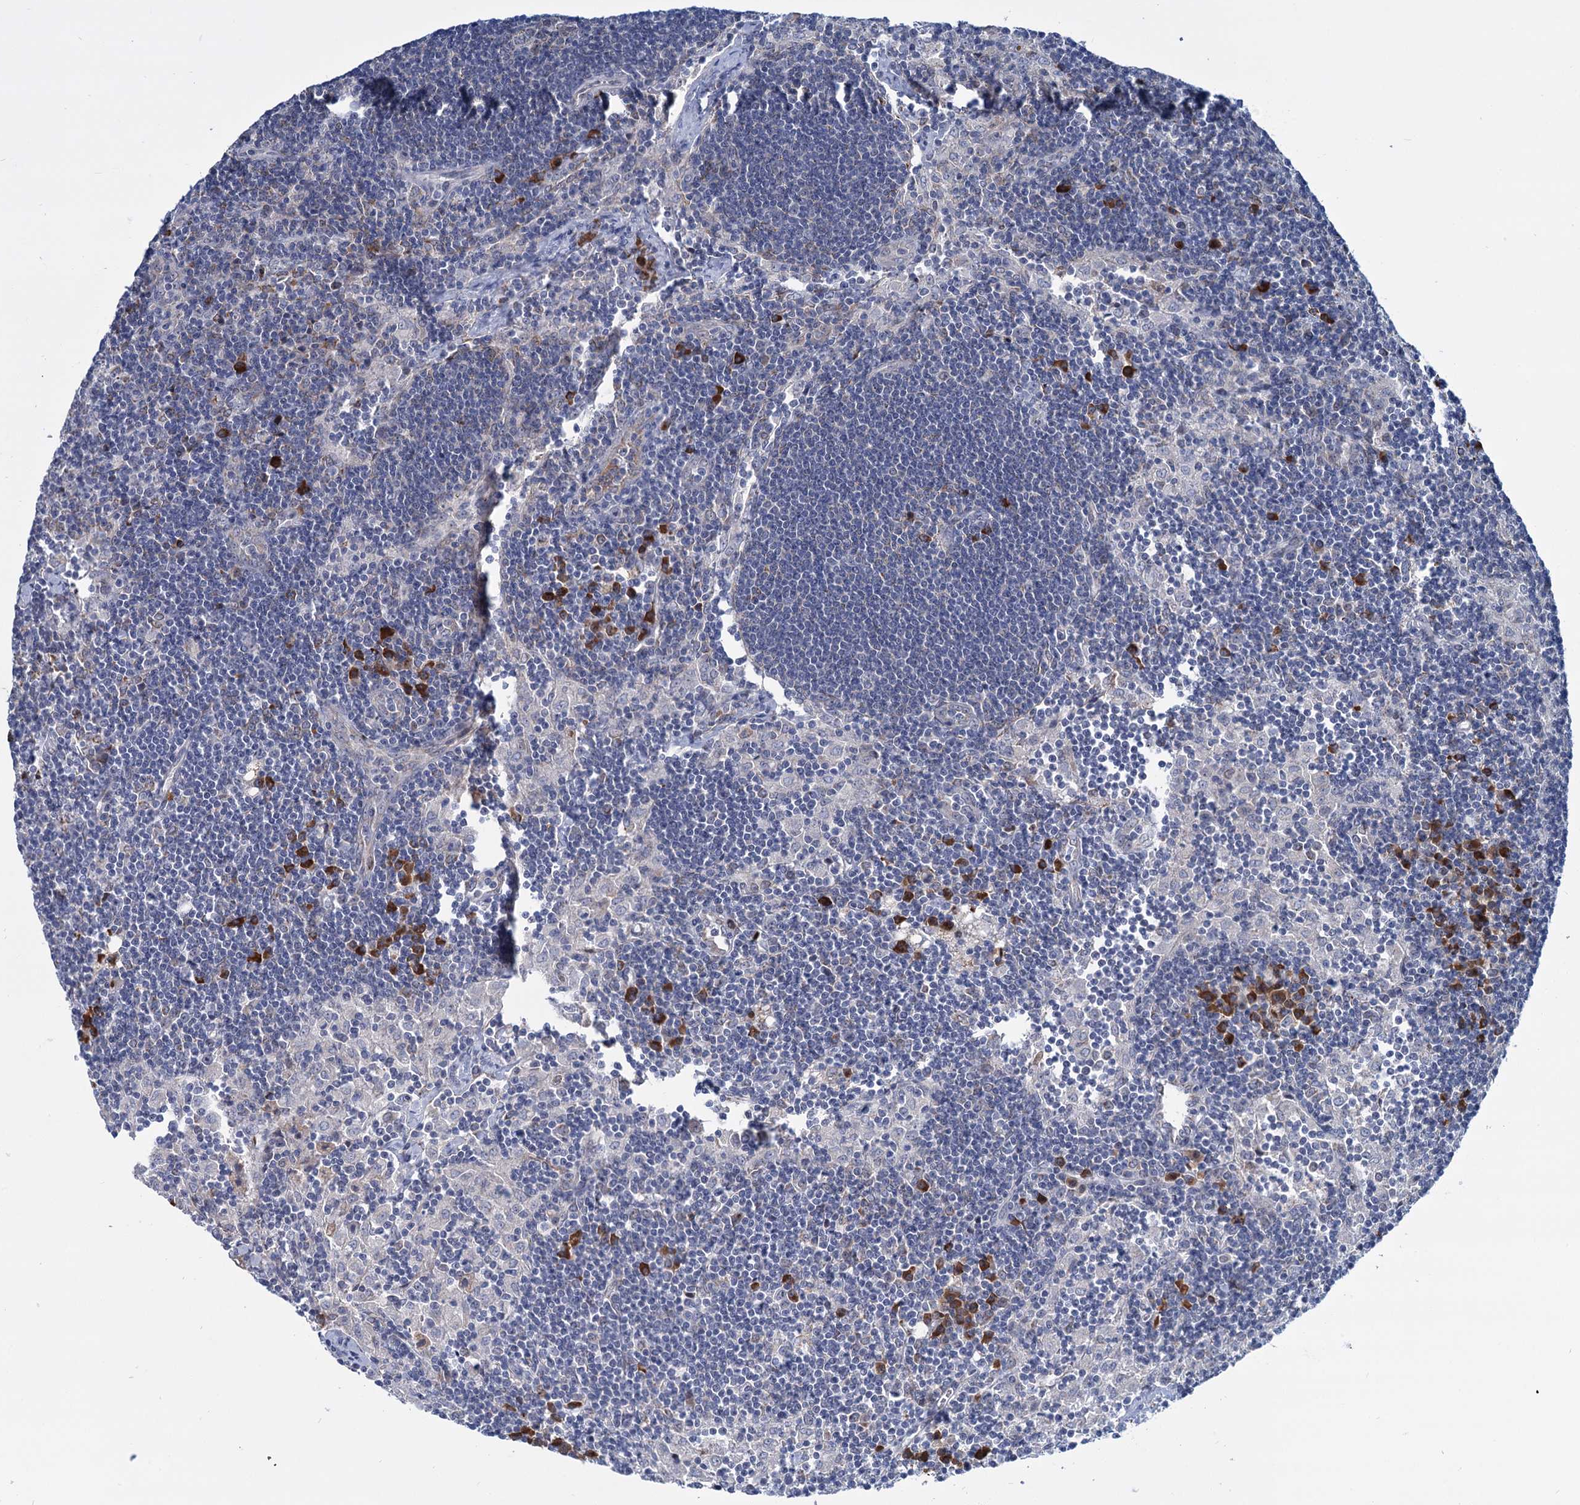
{"staining": {"intensity": "strong", "quantity": "<25%", "location": "cytoplasmic/membranous"}, "tissue": "lymph node", "cell_type": "Germinal center cells", "image_type": "normal", "snomed": [{"axis": "morphology", "description": "Normal tissue, NOS"}, {"axis": "topography", "description": "Lymph node"}], "caption": "Approximately <25% of germinal center cells in benign human lymph node reveal strong cytoplasmic/membranous protein positivity as visualized by brown immunohistochemical staining.", "gene": "LPIN1", "patient": {"sex": "male", "age": 24}}